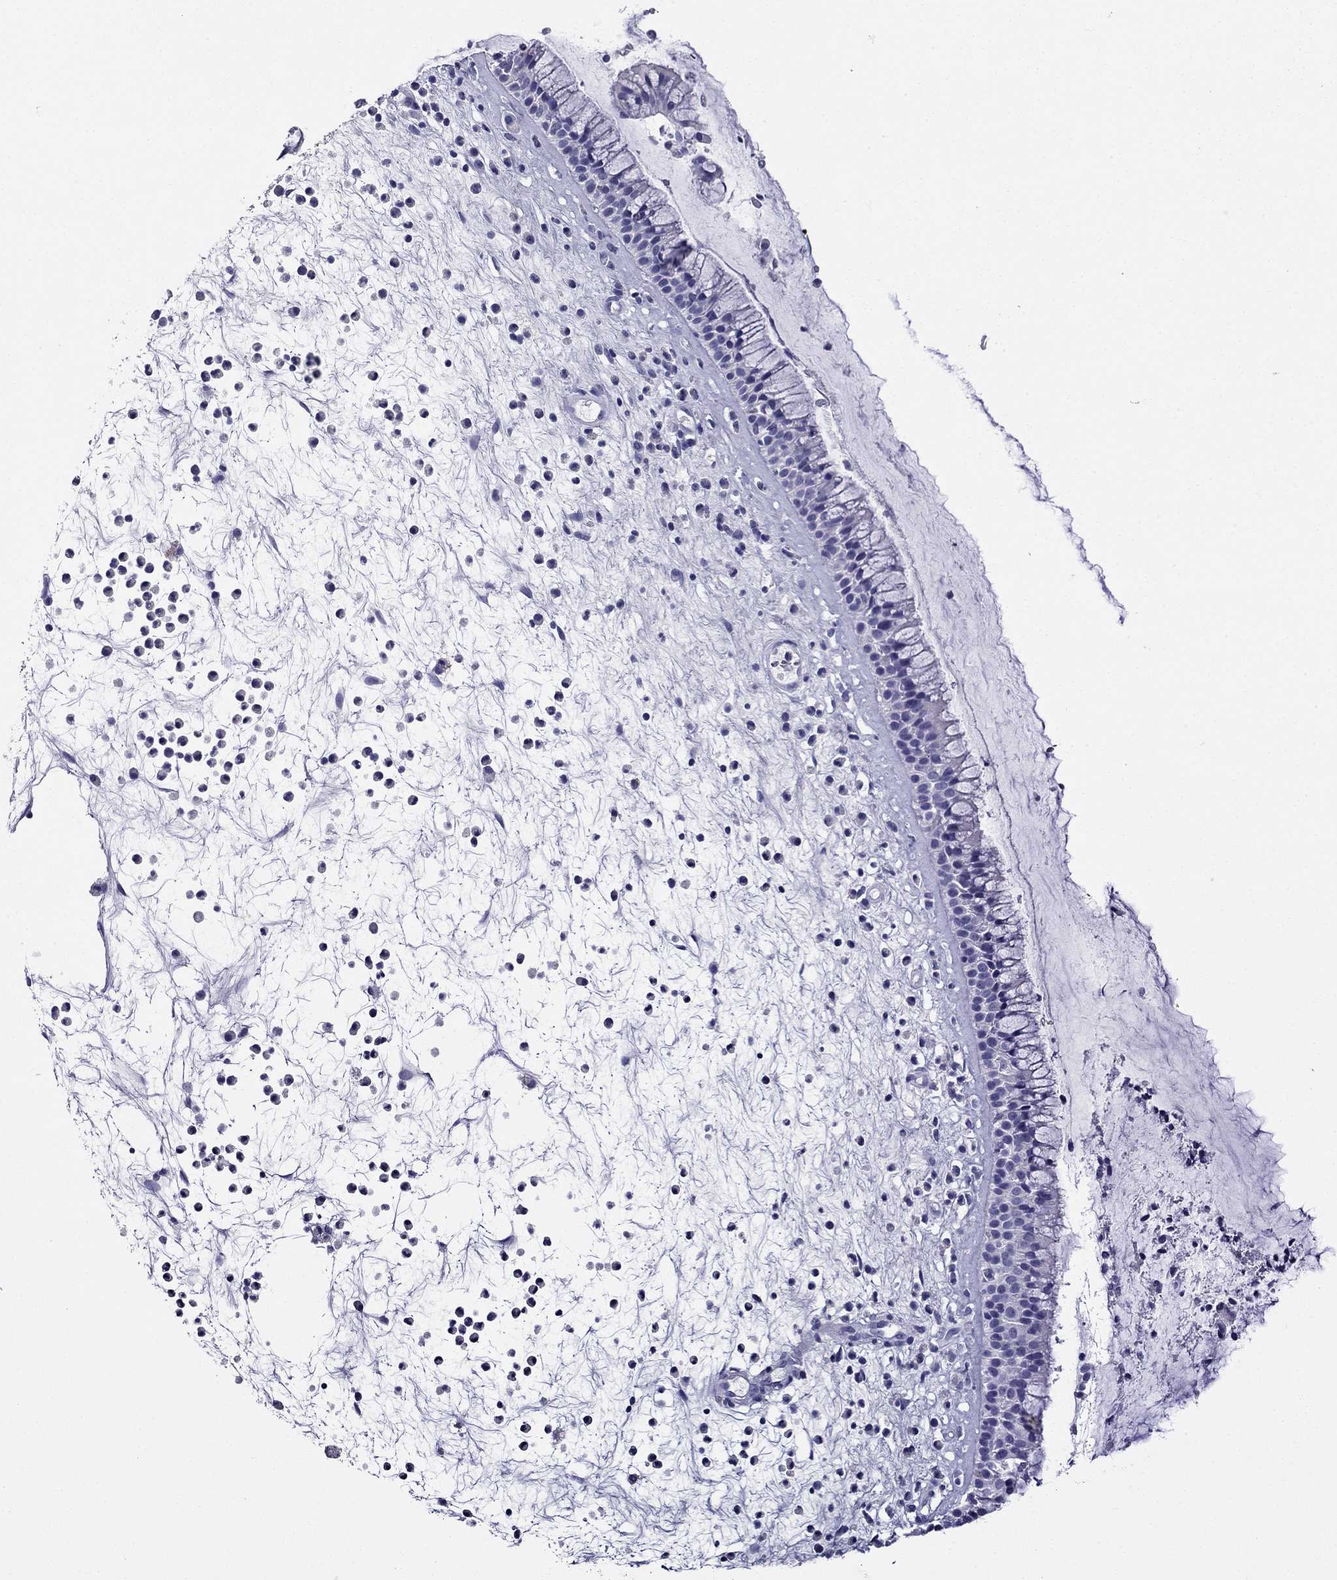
{"staining": {"intensity": "negative", "quantity": "none", "location": "none"}, "tissue": "nasopharynx", "cell_type": "Respiratory epithelial cells", "image_type": "normal", "snomed": [{"axis": "morphology", "description": "Normal tissue, NOS"}, {"axis": "topography", "description": "Nasopharynx"}], "caption": "High magnification brightfield microscopy of benign nasopharynx stained with DAB (3,3'-diaminobenzidine) (brown) and counterstained with hematoxylin (blue): respiratory epithelial cells show no significant expression.", "gene": "ODF4", "patient": {"sex": "male", "age": 77}}